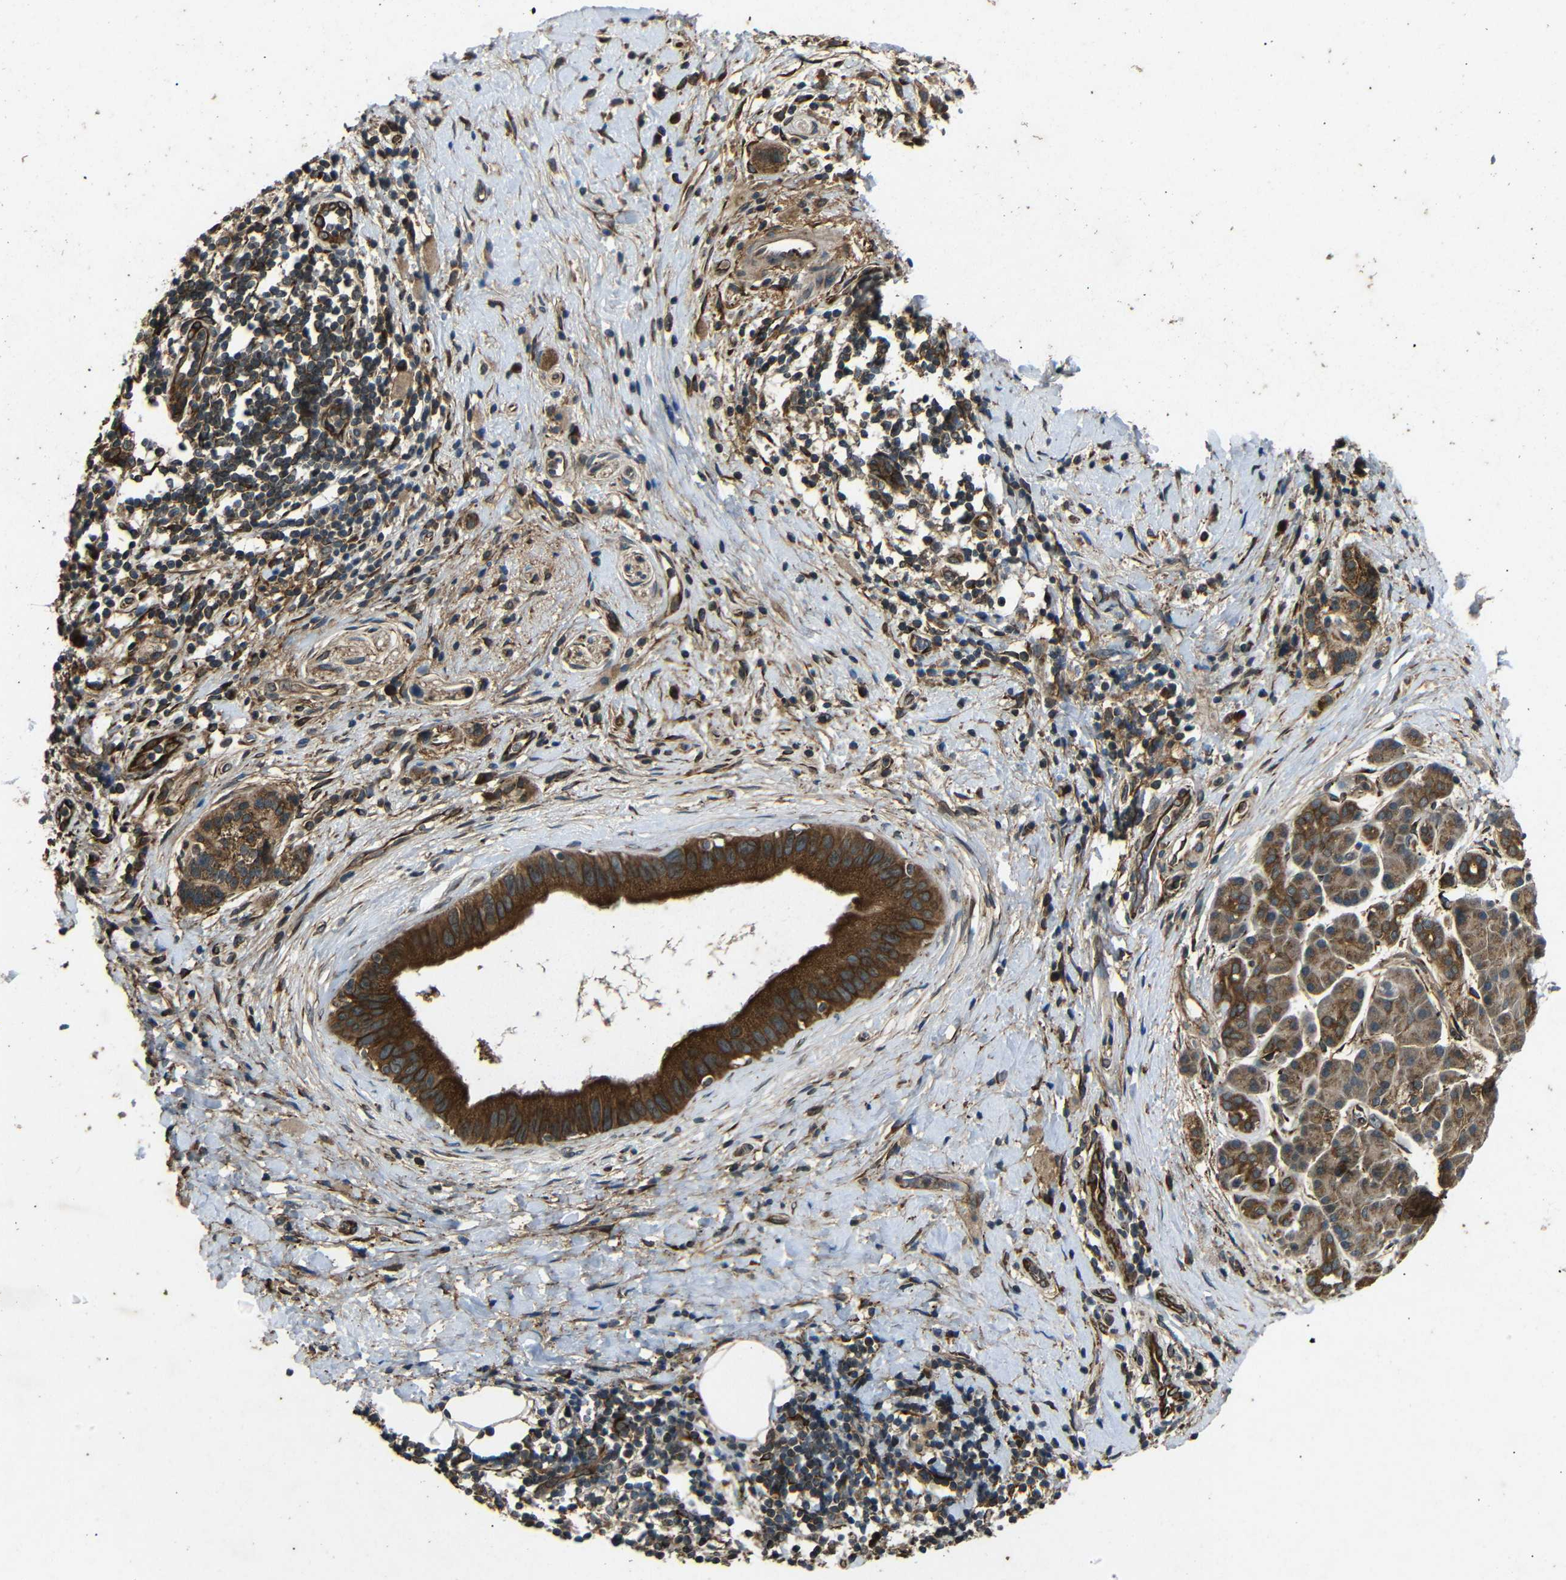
{"staining": {"intensity": "strong", "quantity": ">75%", "location": "cytoplasmic/membranous"}, "tissue": "pancreatic cancer", "cell_type": "Tumor cells", "image_type": "cancer", "snomed": [{"axis": "morphology", "description": "Adenocarcinoma, NOS"}, {"axis": "topography", "description": "Pancreas"}], "caption": "IHC photomicrograph of neoplastic tissue: human pancreatic cancer (adenocarcinoma) stained using immunohistochemistry demonstrates high levels of strong protein expression localized specifically in the cytoplasmic/membranous of tumor cells, appearing as a cytoplasmic/membranous brown color.", "gene": "TRPC1", "patient": {"sex": "male", "age": 55}}